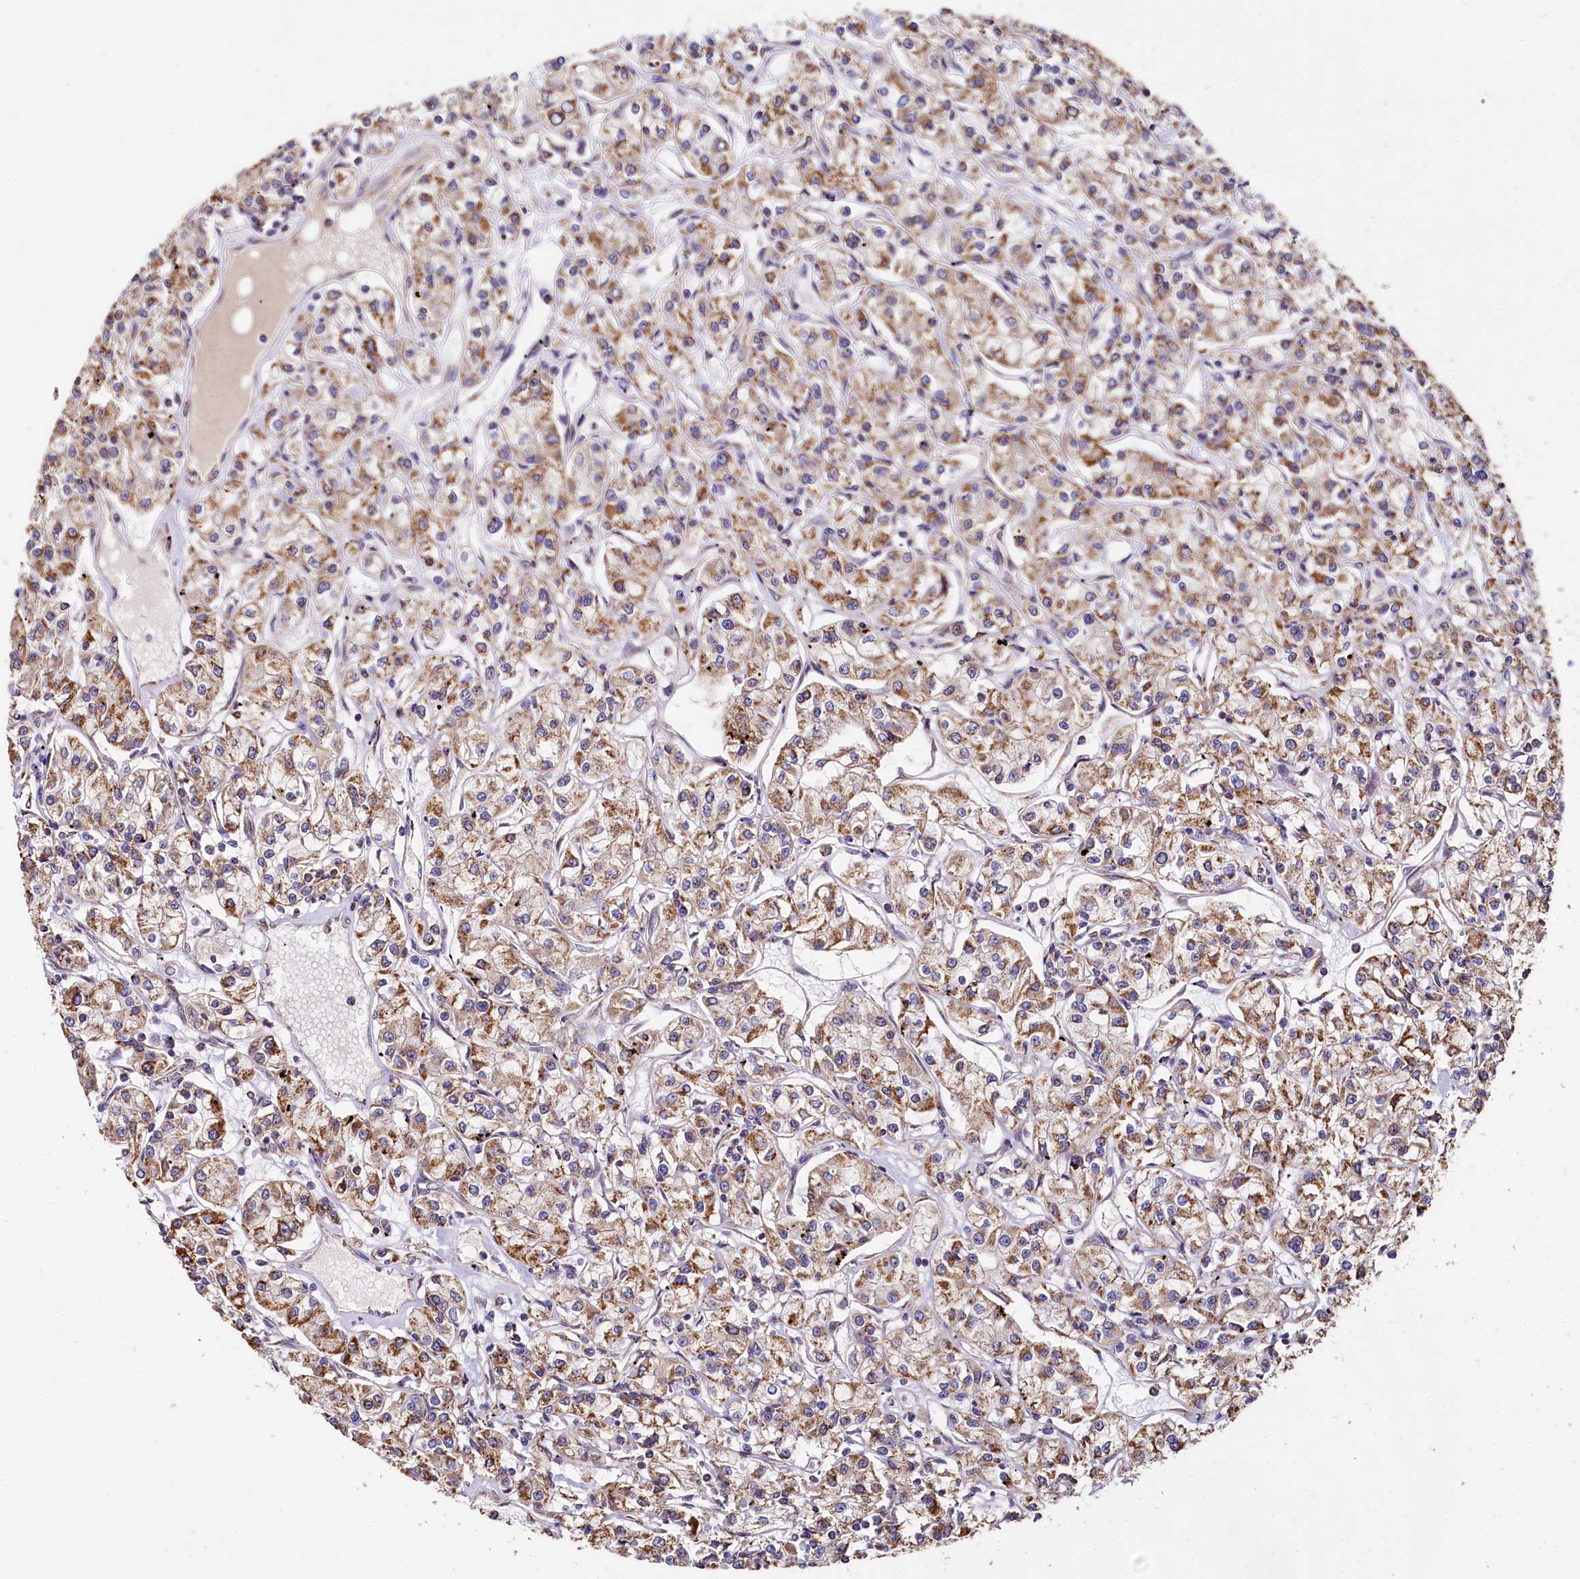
{"staining": {"intensity": "moderate", "quantity": ">75%", "location": "cytoplasmic/membranous"}, "tissue": "renal cancer", "cell_type": "Tumor cells", "image_type": "cancer", "snomed": [{"axis": "morphology", "description": "Adenocarcinoma, NOS"}, {"axis": "topography", "description": "Kidney"}], "caption": "Brown immunohistochemical staining in renal cancer displays moderate cytoplasmic/membranous positivity in approximately >75% of tumor cells.", "gene": "SPRYD3", "patient": {"sex": "female", "age": 59}}